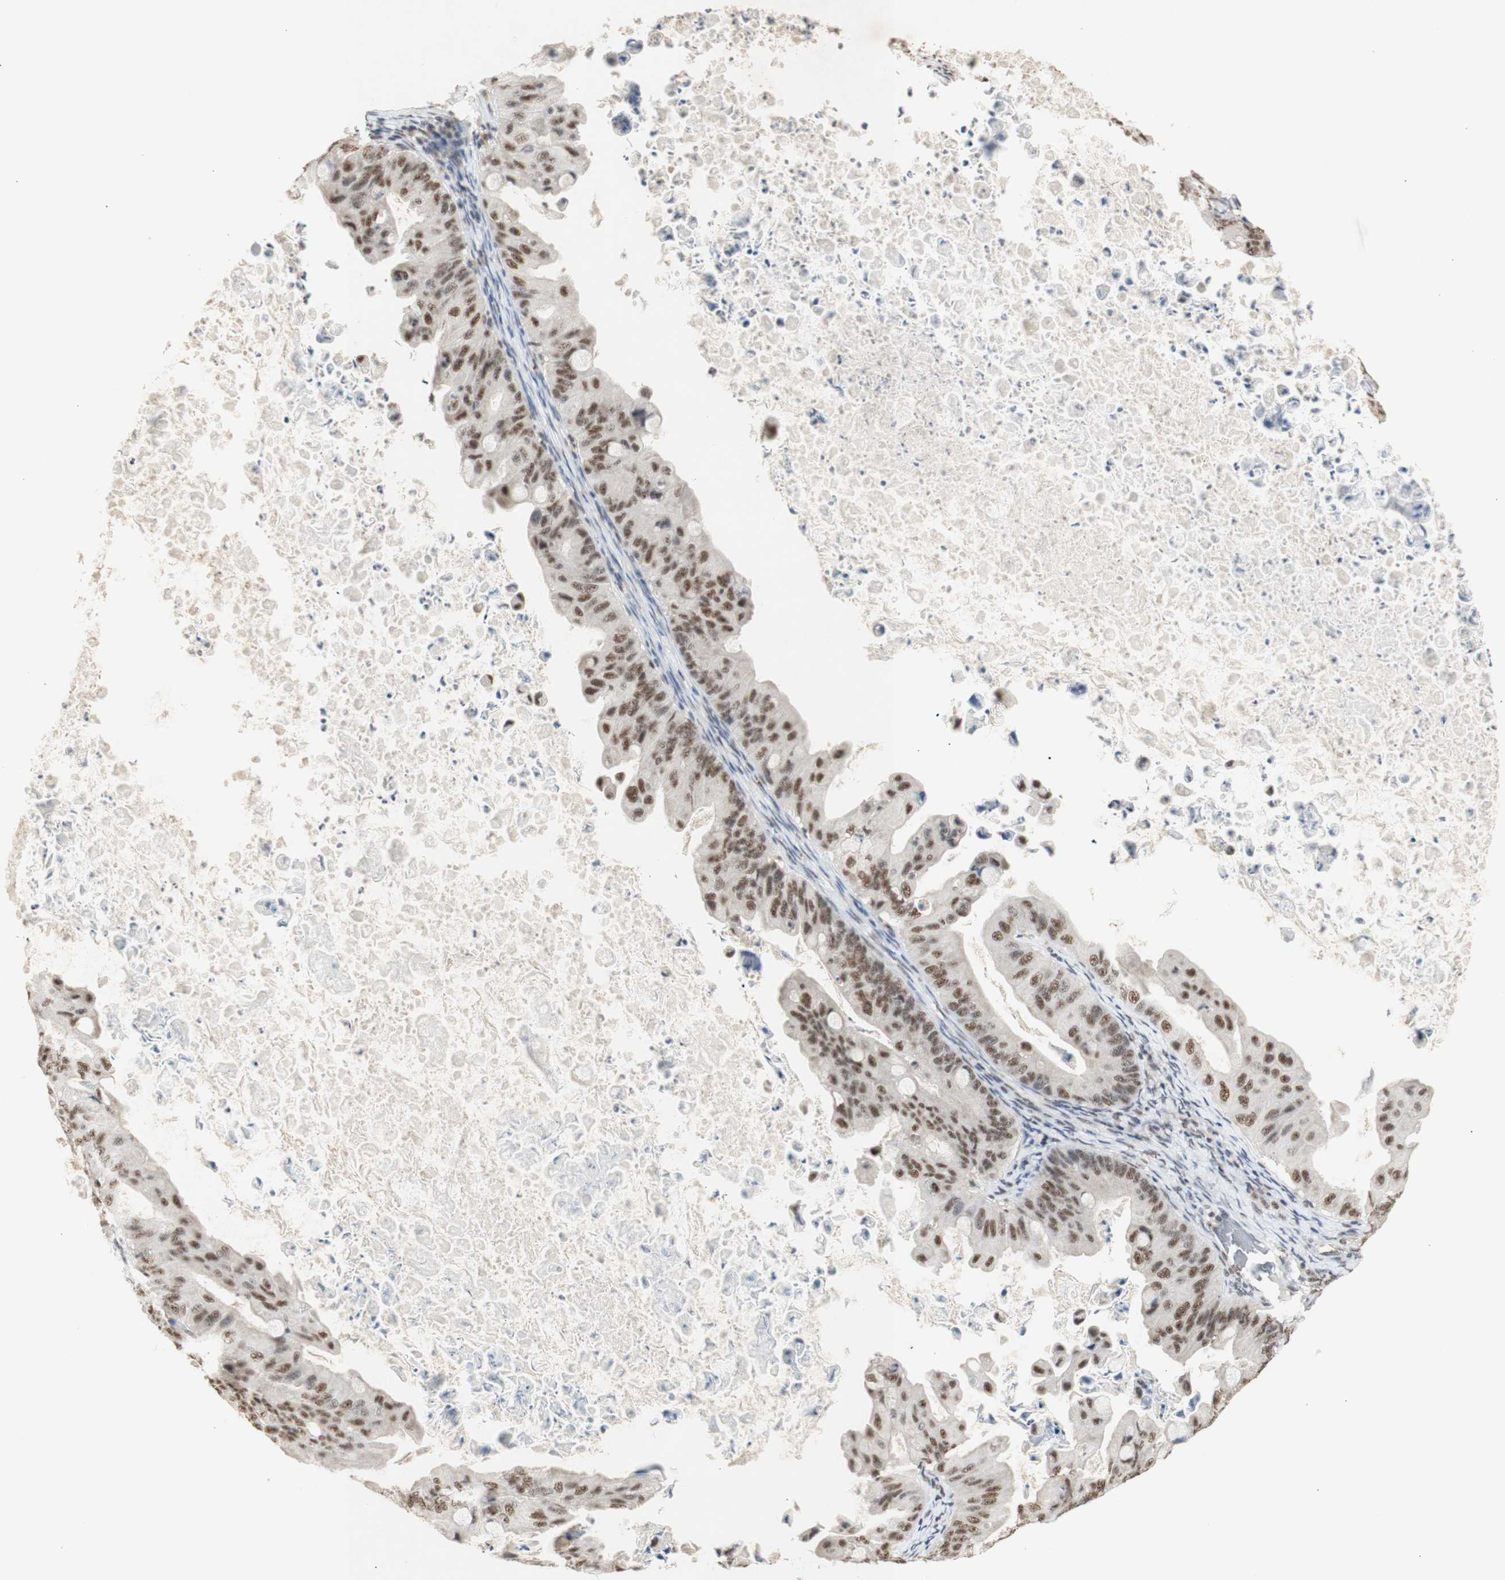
{"staining": {"intensity": "moderate", "quantity": ">75%", "location": "nuclear"}, "tissue": "ovarian cancer", "cell_type": "Tumor cells", "image_type": "cancer", "snomed": [{"axis": "morphology", "description": "Cystadenocarcinoma, mucinous, NOS"}, {"axis": "topography", "description": "Ovary"}], "caption": "Ovarian cancer (mucinous cystadenocarcinoma) stained with a brown dye exhibits moderate nuclear positive staining in about >75% of tumor cells.", "gene": "SNRPB", "patient": {"sex": "female", "age": 37}}